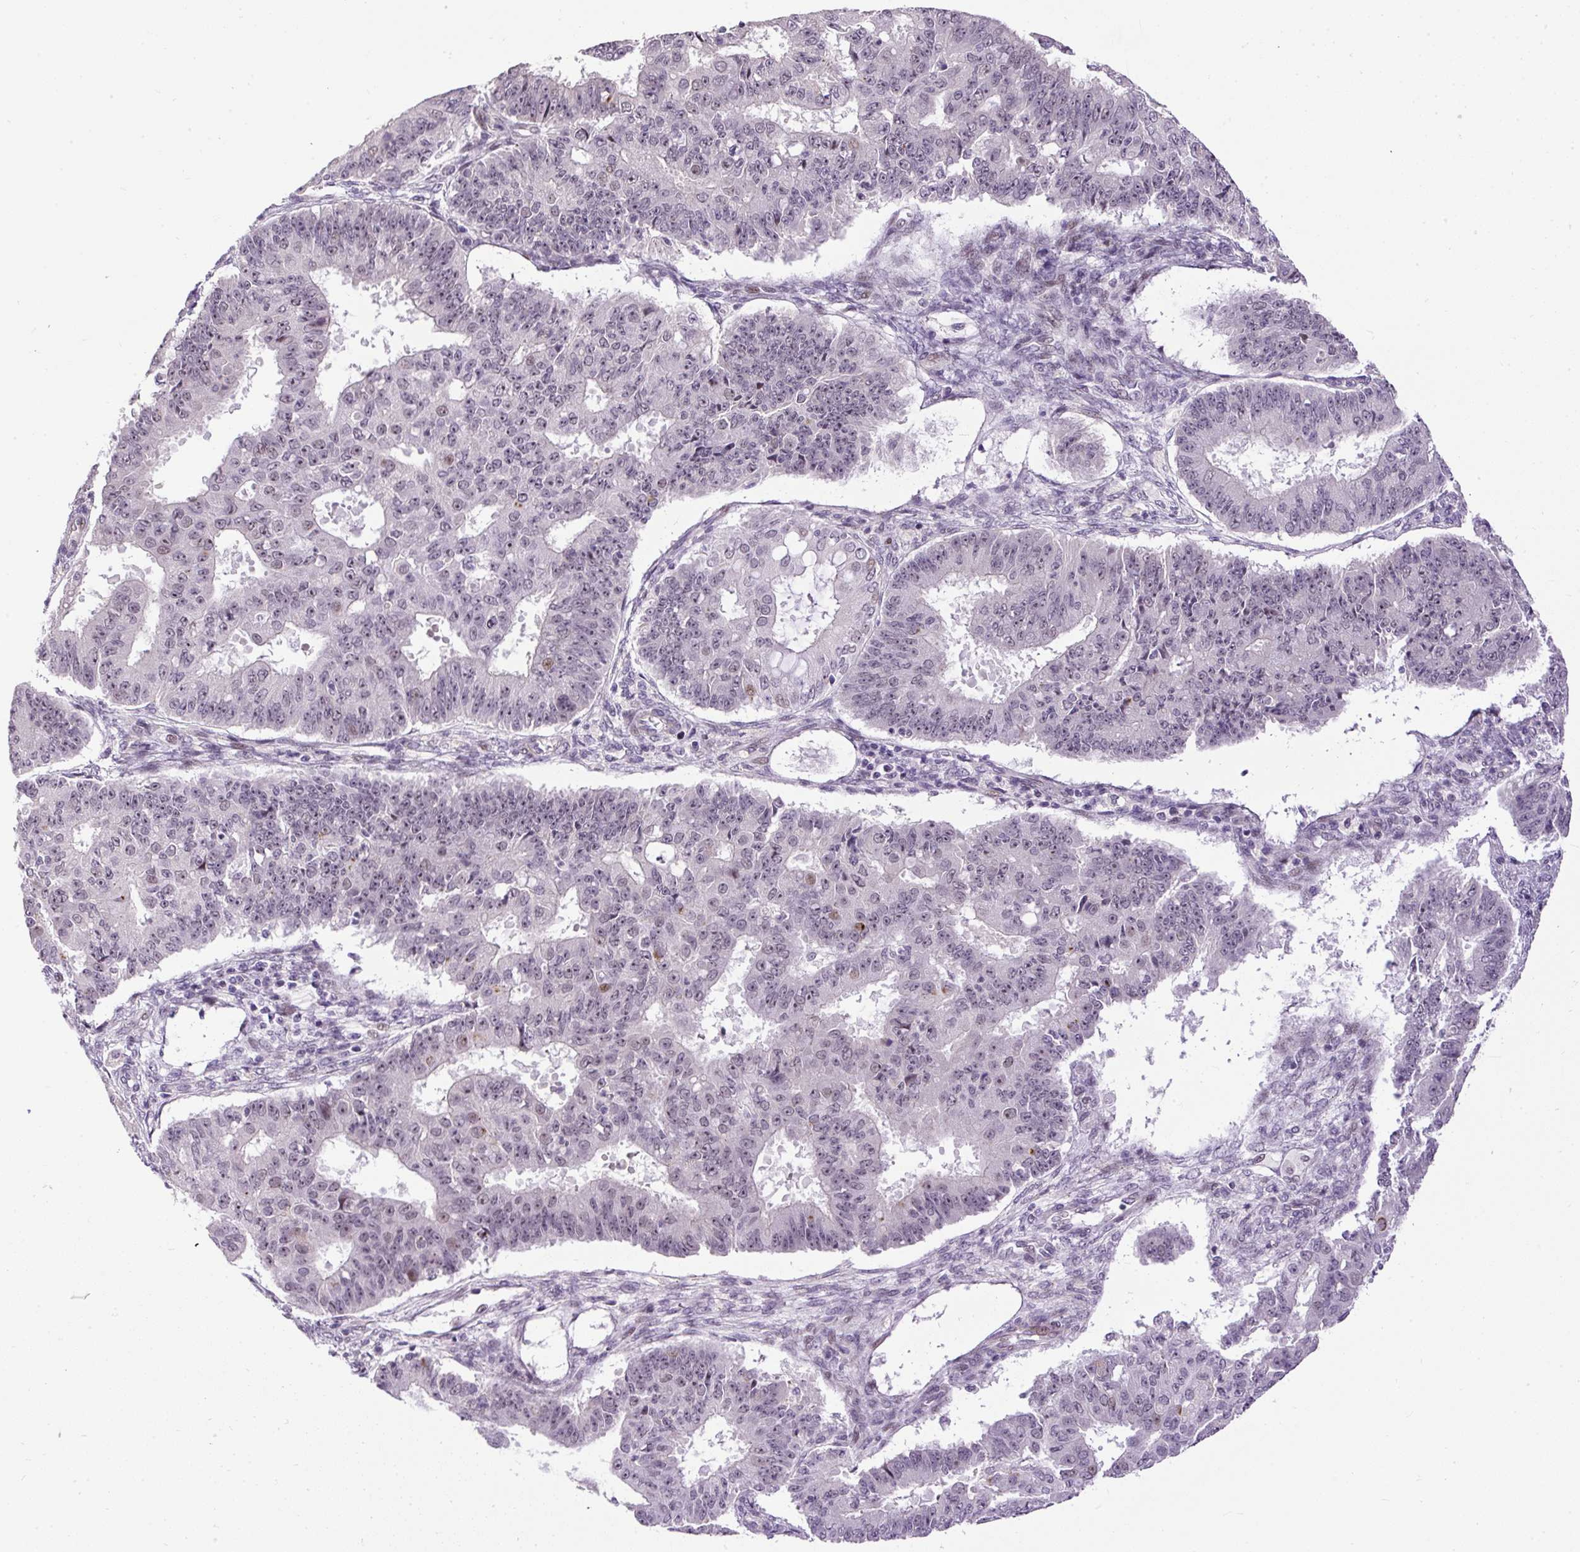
{"staining": {"intensity": "moderate", "quantity": "<25%", "location": "nuclear"}, "tissue": "ovarian cancer", "cell_type": "Tumor cells", "image_type": "cancer", "snomed": [{"axis": "morphology", "description": "Carcinoma, endometroid"}, {"axis": "topography", "description": "Appendix"}, {"axis": "topography", "description": "Ovary"}], "caption": "An image of ovarian endometroid carcinoma stained for a protein demonstrates moderate nuclear brown staining in tumor cells. Nuclei are stained in blue.", "gene": "ARHGEF18", "patient": {"sex": "female", "age": 42}}